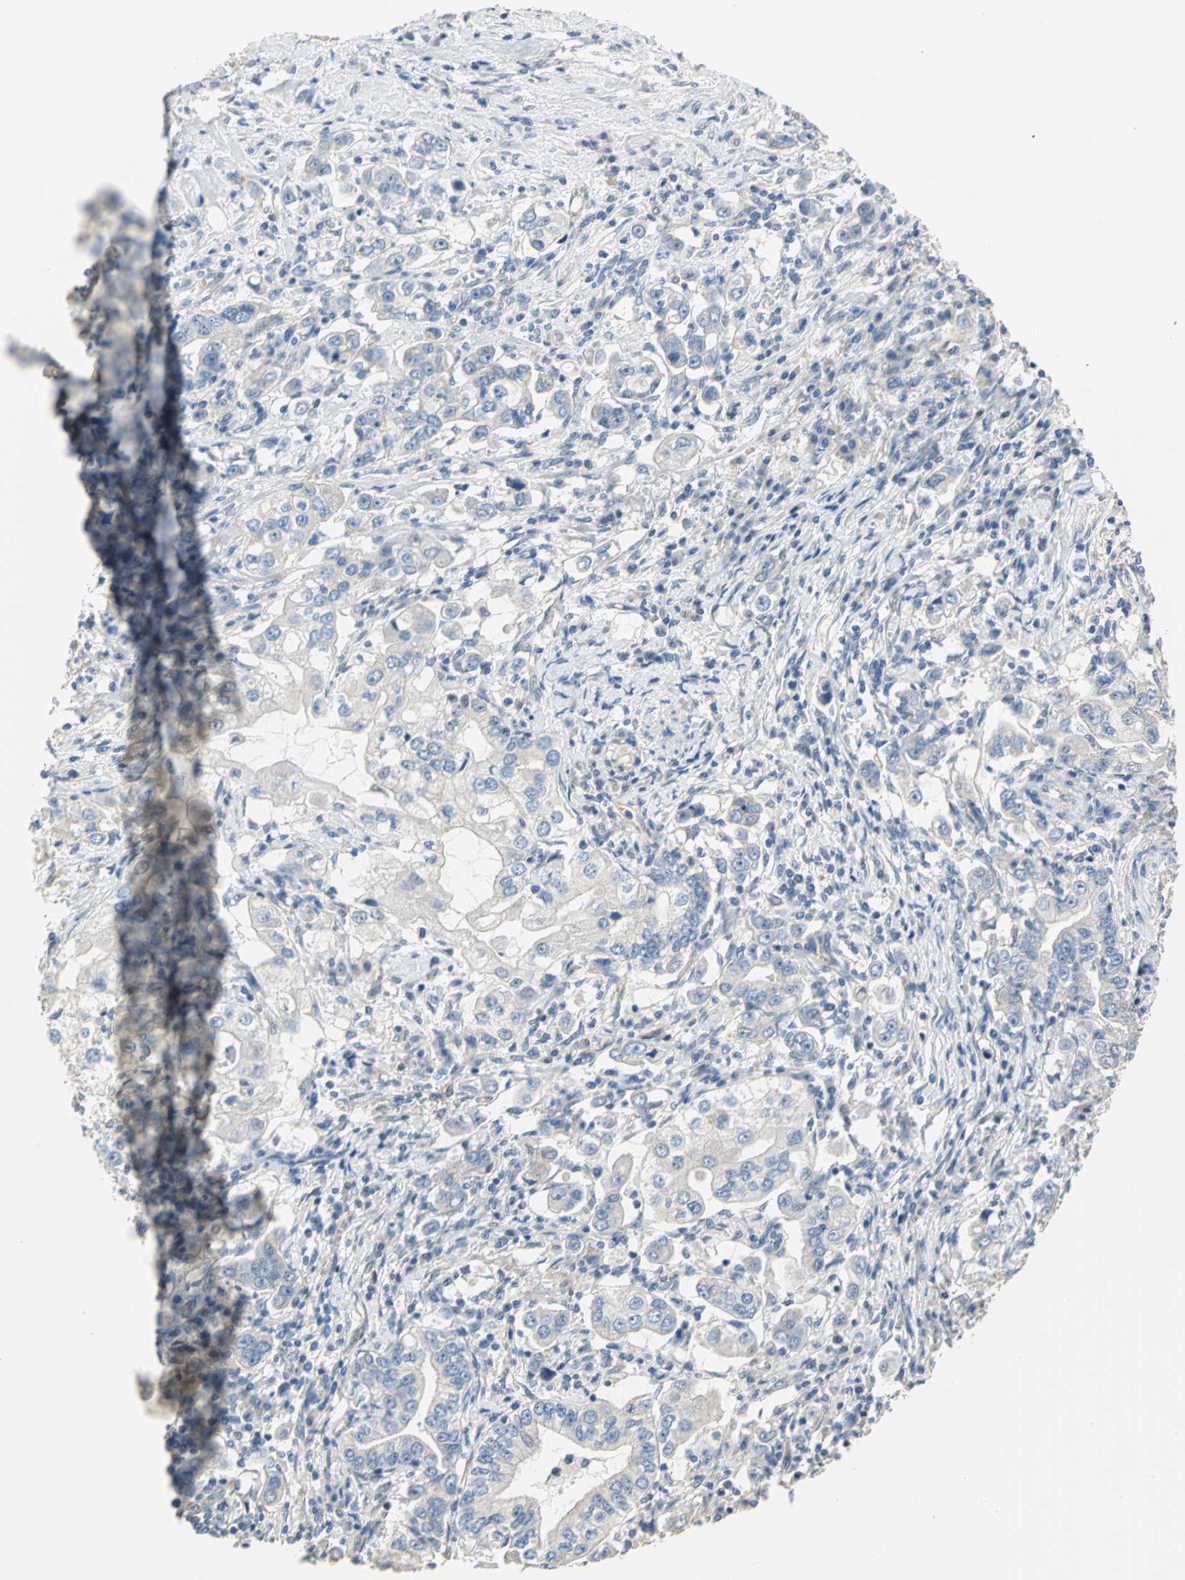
{"staining": {"intensity": "negative", "quantity": "none", "location": "none"}, "tissue": "stomach cancer", "cell_type": "Tumor cells", "image_type": "cancer", "snomed": [{"axis": "morphology", "description": "Adenocarcinoma, NOS"}, {"axis": "topography", "description": "Stomach, lower"}], "caption": "This image is of stomach cancer (adenocarcinoma) stained with immunohistochemistry (IHC) to label a protein in brown with the nuclei are counter-stained blue. There is no expression in tumor cells.", "gene": "HTR1F", "patient": {"sex": "female", "age": 72}}